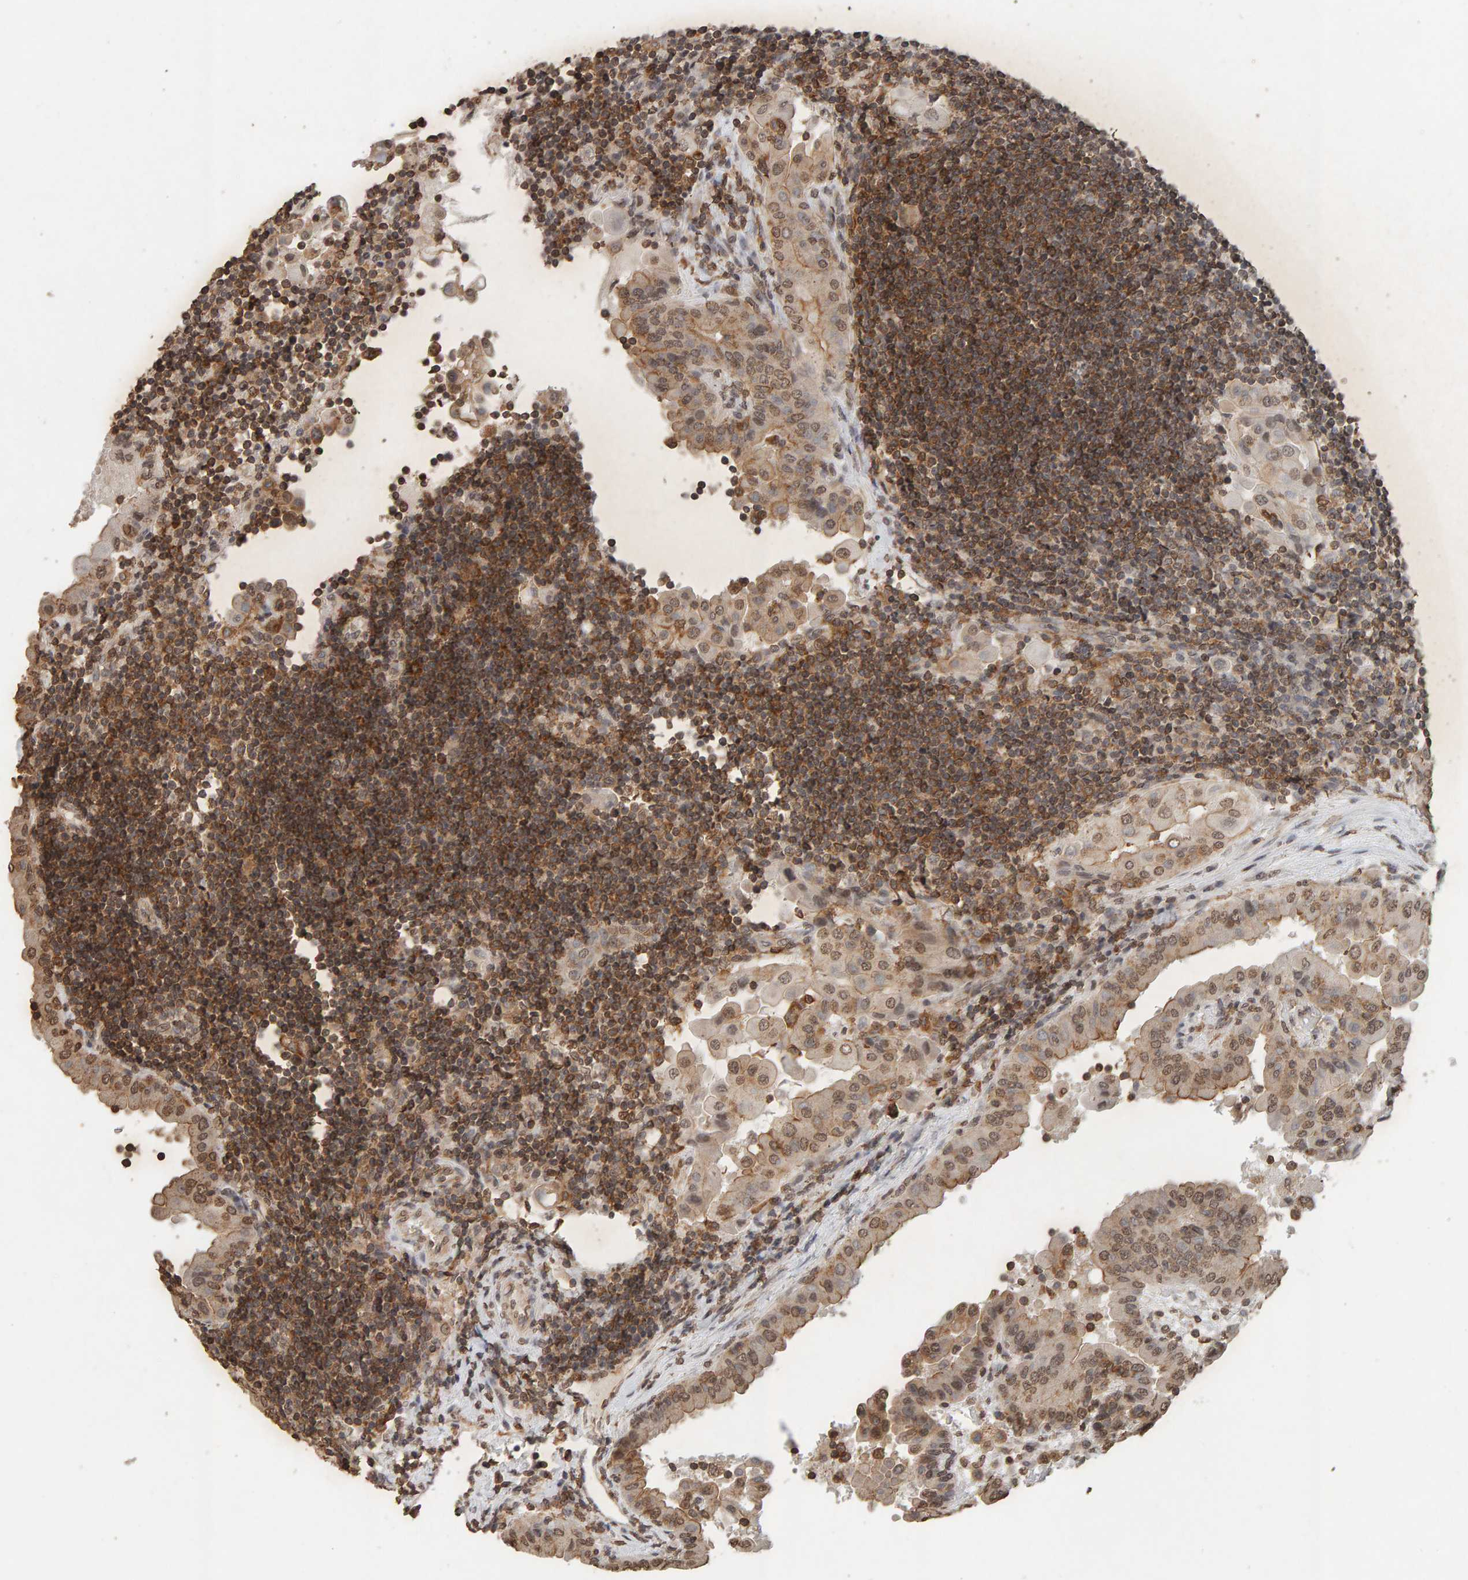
{"staining": {"intensity": "moderate", "quantity": ">75%", "location": "cytoplasmic/membranous,nuclear"}, "tissue": "thyroid cancer", "cell_type": "Tumor cells", "image_type": "cancer", "snomed": [{"axis": "morphology", "description": "Papillary adenocarcinoma, NOS"}, {"axis": "topography", "description": "Thyroid gland"}], "caption": "A photomicrograph of thyroid cancer stained for a protein shows moderate cytoplasmic/membranous and nuclear brown staining in tumor cells. The protein of interest is stained brown, and the nuclei are stained in blue (DAB IHC with brightfield microscopy, high magnification).", "gene": "DNAJB5", "patient": {"sex": "male", "age": 33}}